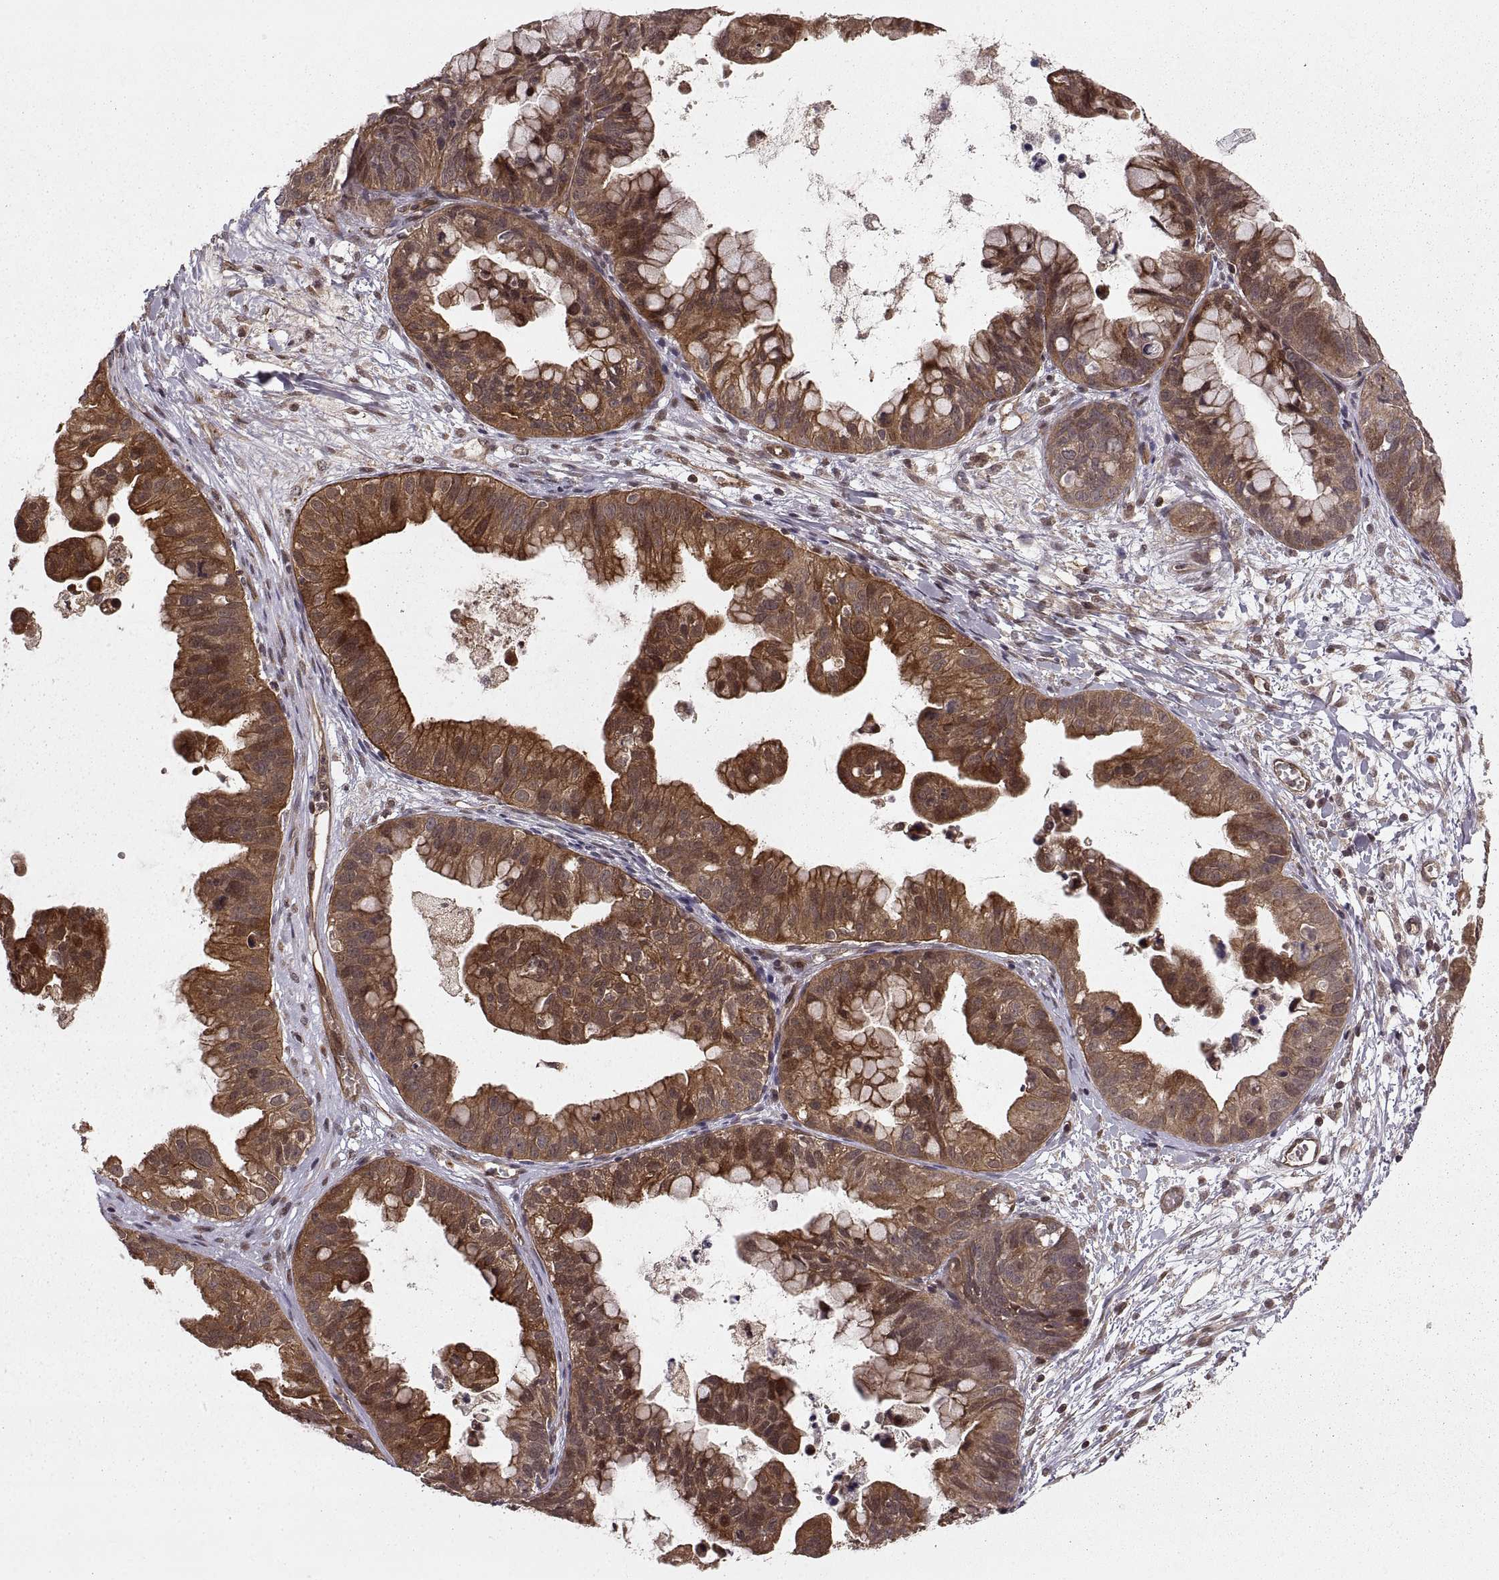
{"staining": {"intensity": "strong", "quantity": ">75%", "location": "cytoplasmic/membranous"}, "tissue": "ovarian cancer", "cell_type": "Tumor cells", "image_type": "cancer", "snomed": [{"axis": "morphology", "description": "Cystadenocarcinoma, mucinous, NOS"}, {"axis": "topography", "description": "Ovary"}], "caption": "An immunohistochemistry (IHC) photomicrograph of tumor tissue is shown. Protein staining in brown highlights strong cytoplasmic/membranous positivity in ovarian mucinous cystadenocarcinoma within tumor cells.", "gene": "DEDD", "patient": {"sex": "female", "age": 76}}